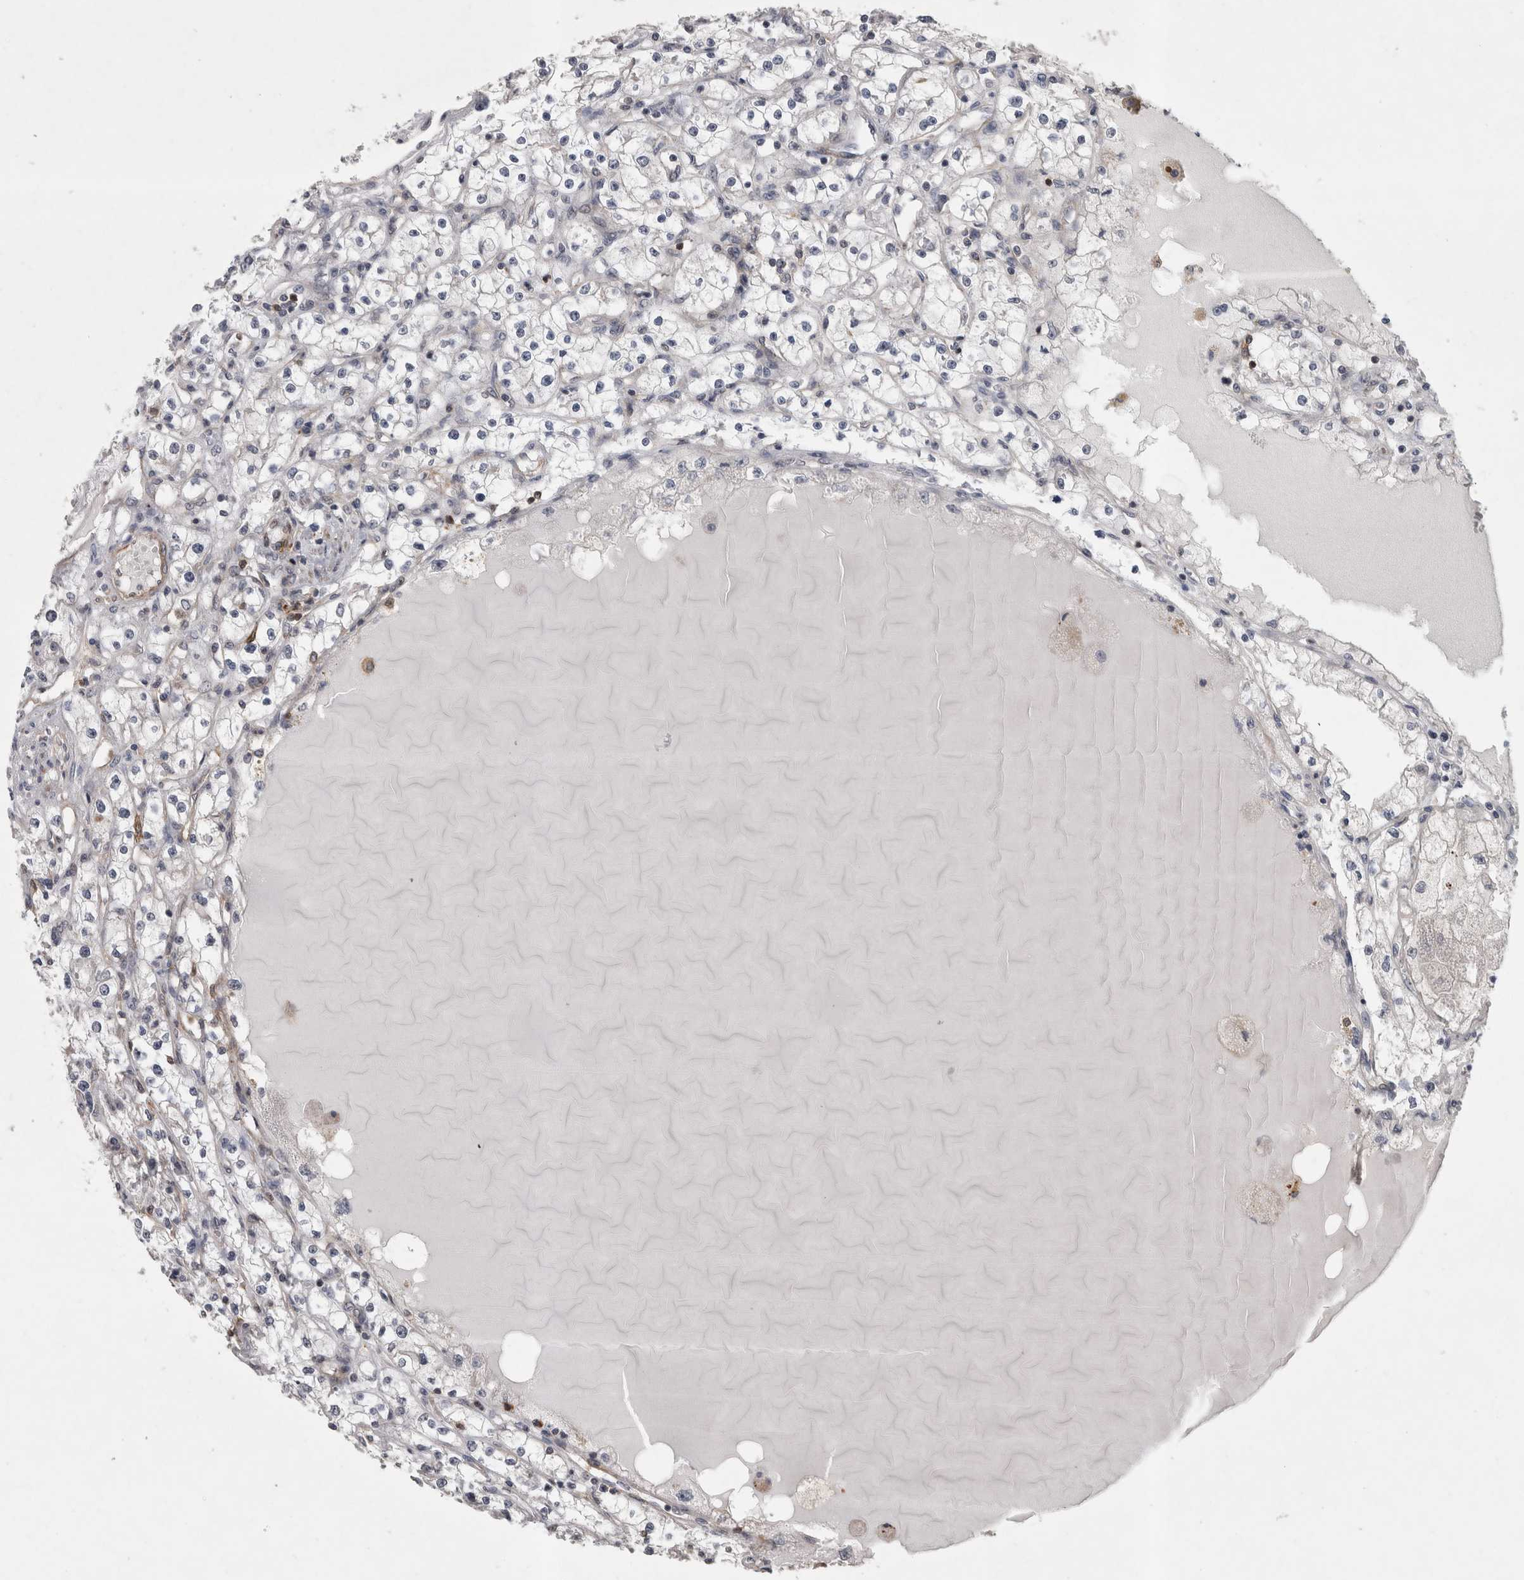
{"staining": {"intensity": "negative", "quantity": "none", "location": "none"}, "tissue": "renal cancer", "cell_type": "Tumor cells", "image_type": "cancer", "snomed": [{"axis": "morphology", "description": "Adenocarcinoma, NOS"}, {"axis": "topography", "description": "Kidney"}], "caption": "High magnification brightfield microscopy of renal cancer stained with DAB (3,3'-diaminobenzidine) (brown) and counterstained with hematoxylin (blue): tumor cells show no significant positivity.", "gene": "SPATA48", "patient": {"sex": "male", "age": 56}}